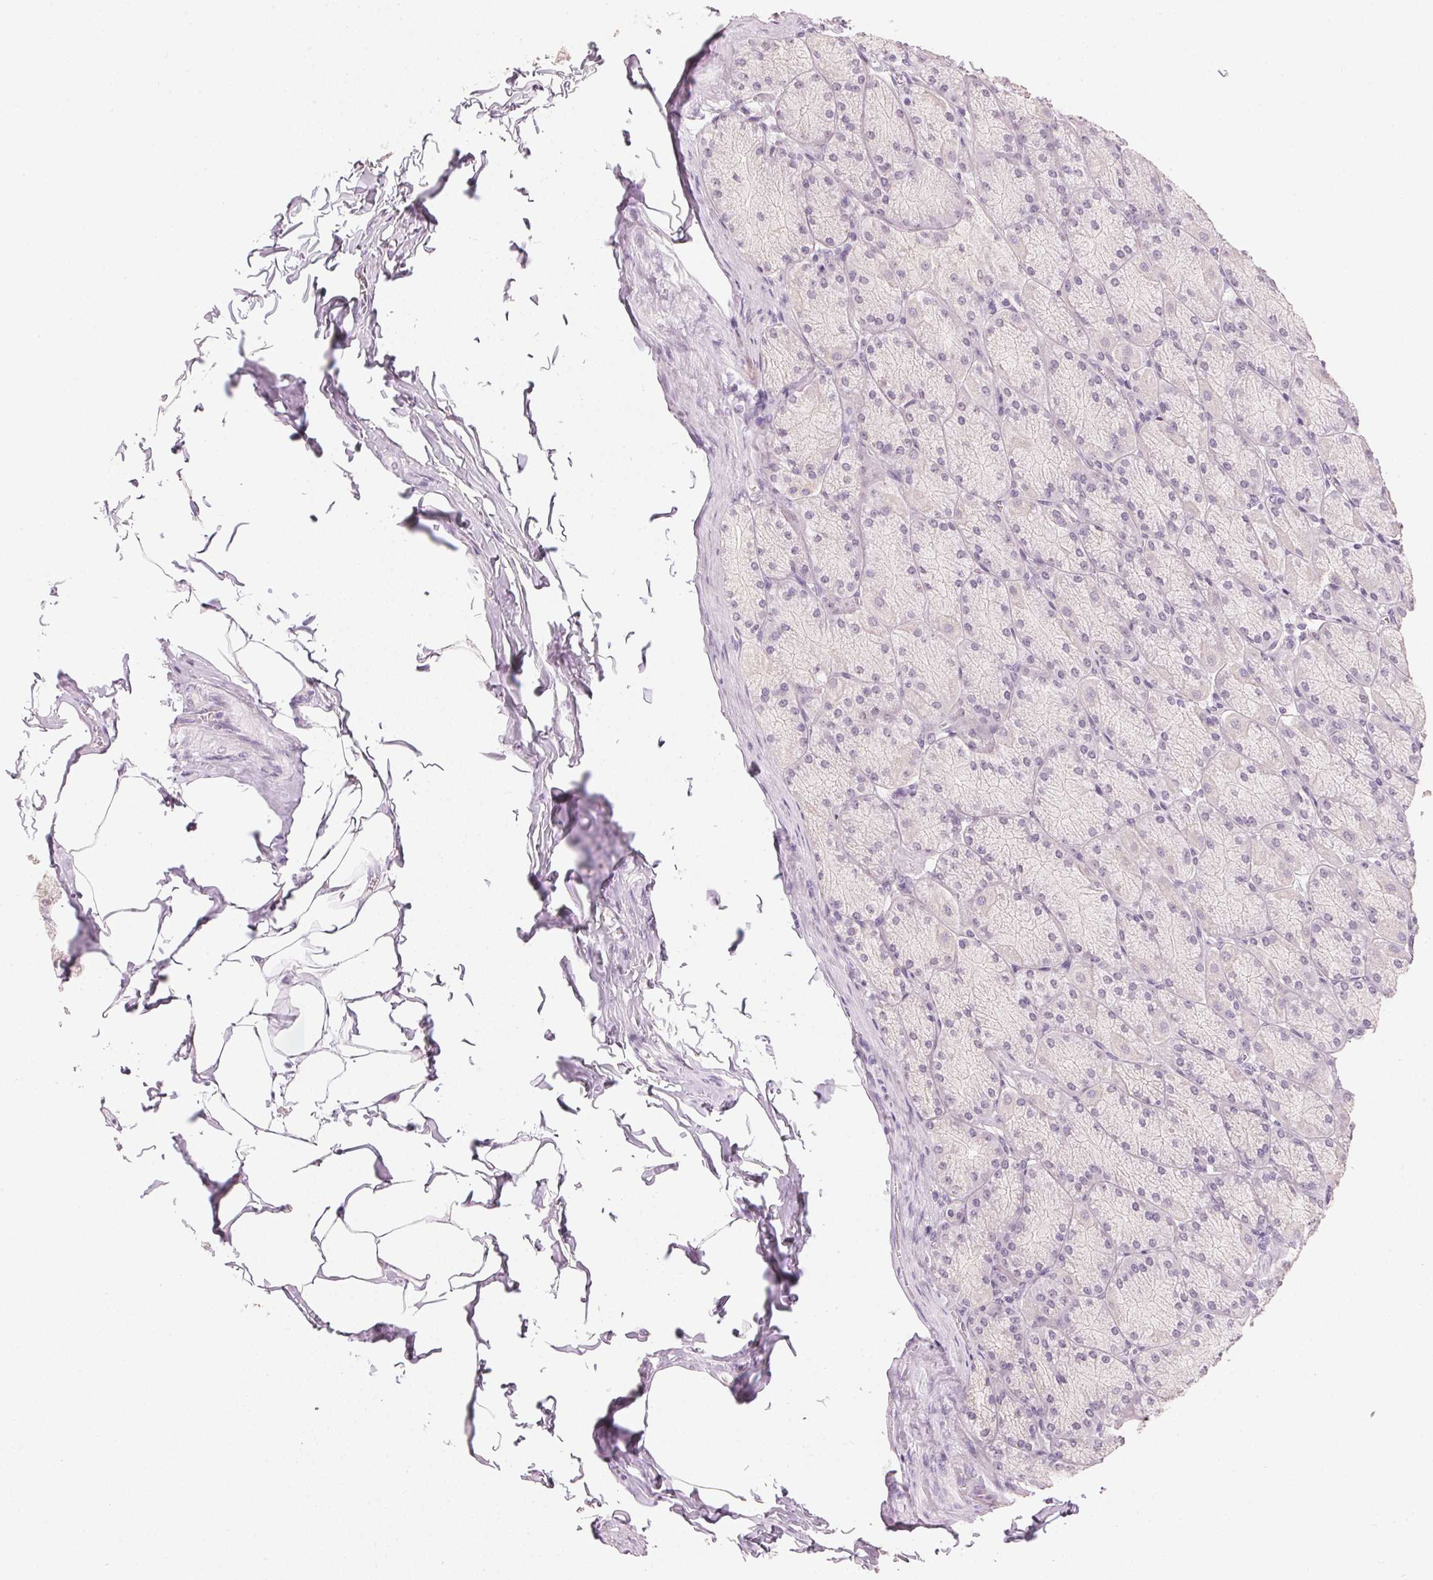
{"staining": {"intensity": "negative", "quantity": "none", "location": "none"}, "tissue": "stomach", "cell_type": "Glandular cells", "image_type": "normal", "snomed": [{"axis": "morphology", "description": "Normal tissue, NOS"}, {"axis": "topography", "description": "Stomach, upper"}], "caption": "Glandular cells are negative for protein expression in benign human stomach.", "gene": "IGFBP1", "patient": {"sex": "female", "age": 56}}